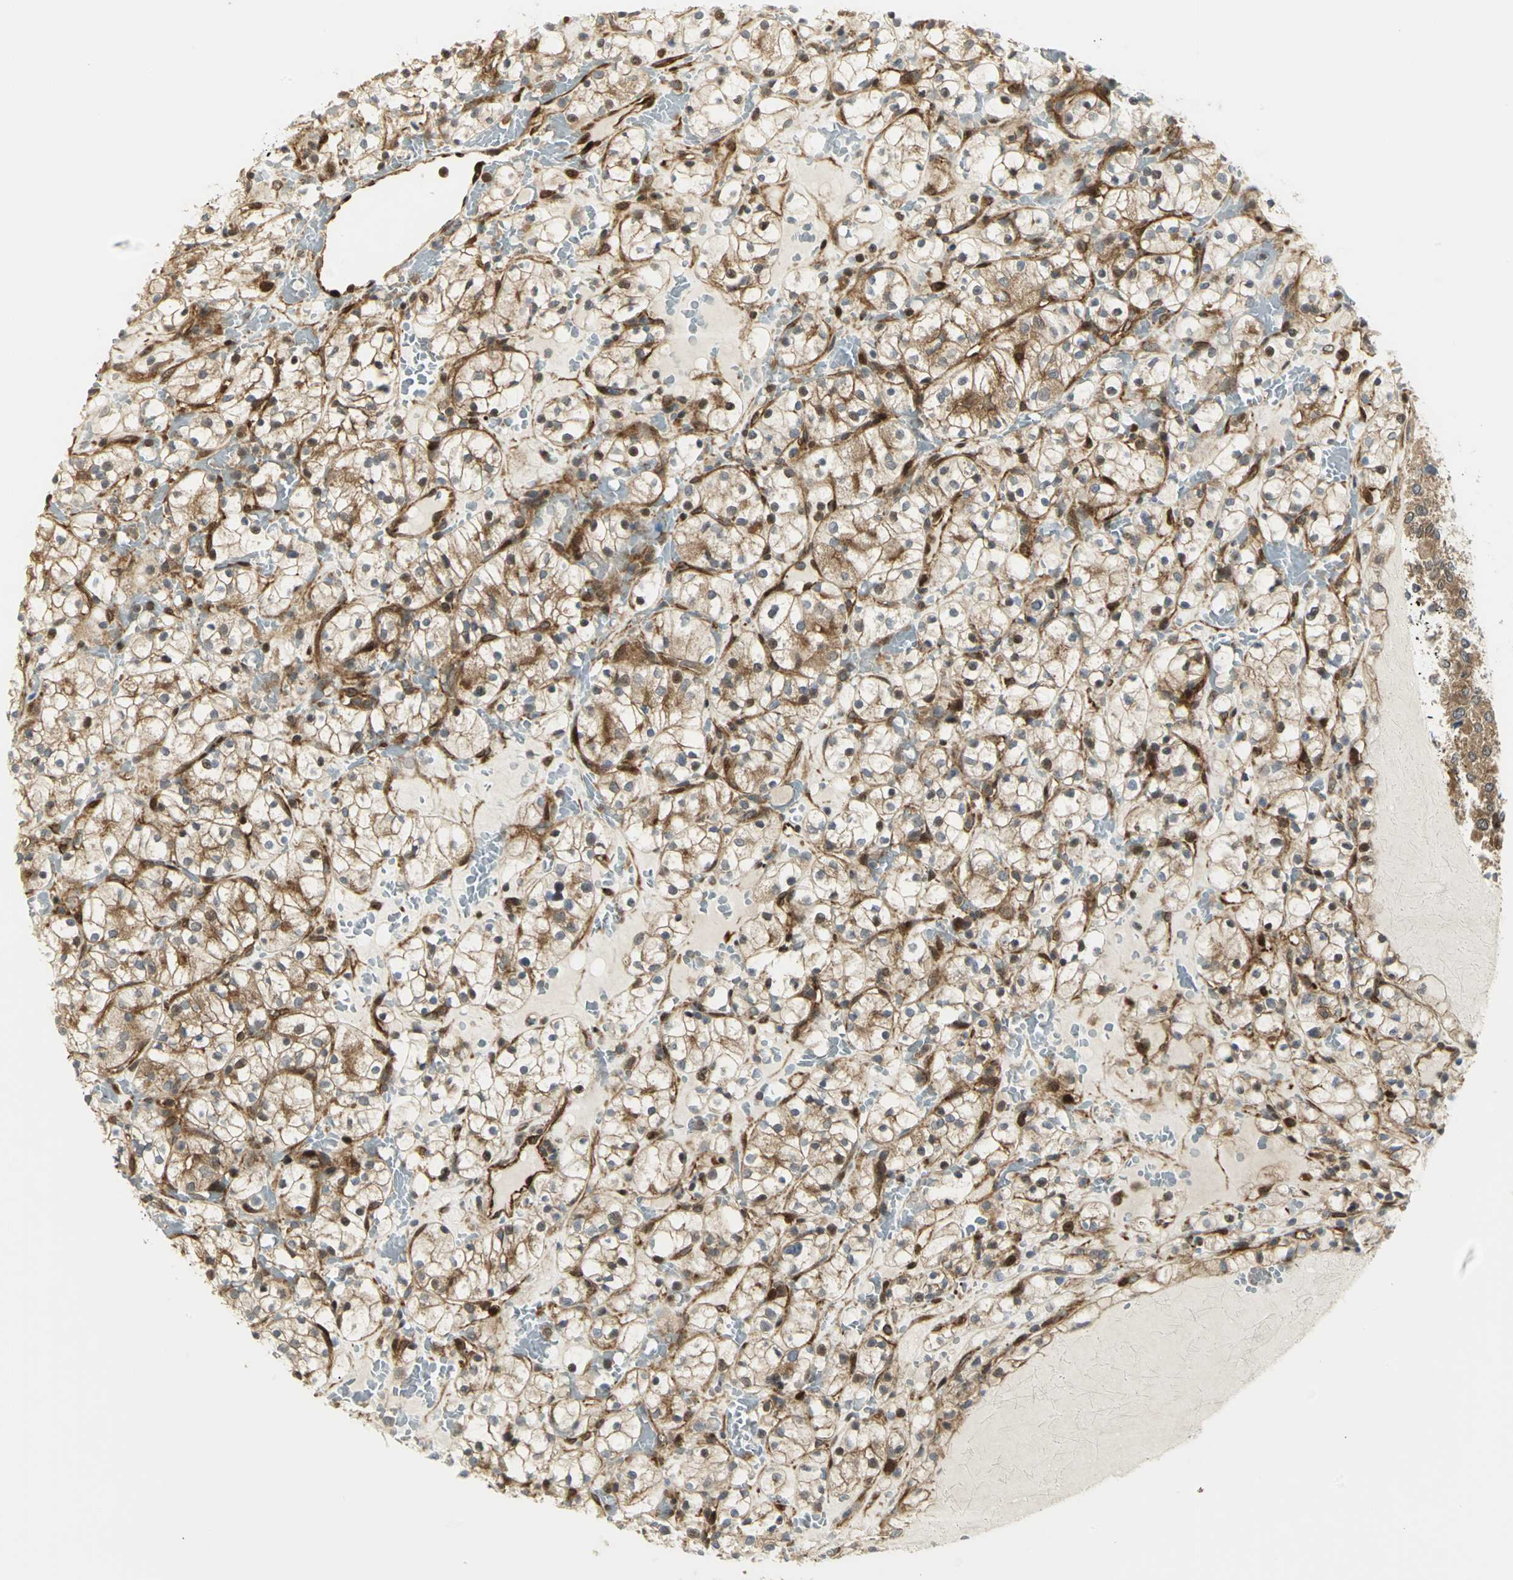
{"staining": {"intensity": "moderate", "quantity": ">75%", "location": "cytoplasmic/membranous,nuclear"}, "tissue": "renal cancer", "cell_type": "Tumor cells", "image_type": "cancer", "snomed": [{"axis": "morphology", "description": "Adenocarcinoma, NOS"}, {"axis": "topography", "description": "Kidney"}], "caption": "DAB immunohistochemical staining of human renal cancer (adenocarcinoma) displays moderate cytoplasmic/membranous and nuclear protein staining in approximately >75% of tumor cells.", "gene": "EEA1", "patient": {"sex": "female", "age": 60}}